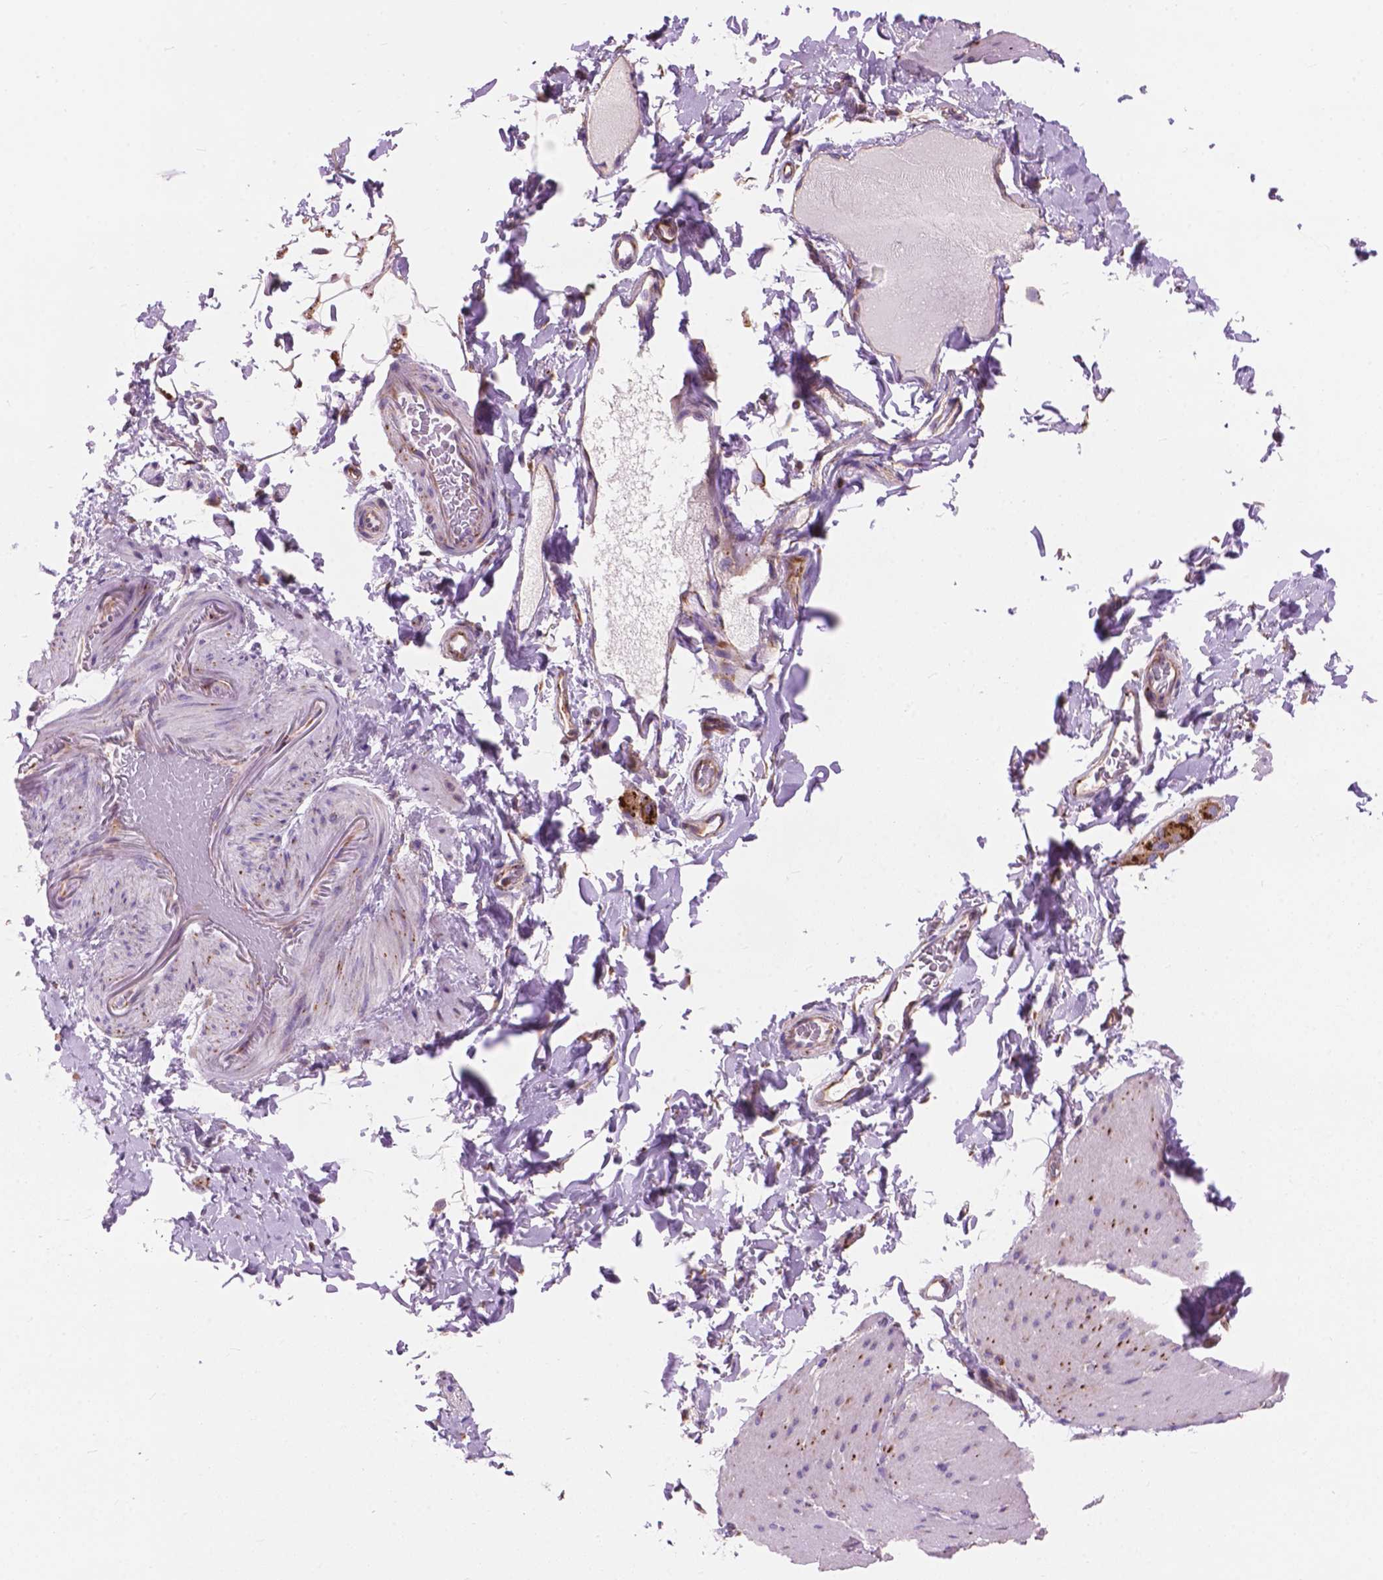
{"staining": {"intensity": "moderate", "quantity": "<25%", "location": "cytoplasmic/membranous"}, "tissue": "smooth muscle", "cell_type": "Smooth muscle cells", "image_type": "normal", "snomed": [{"axis": "morphology", "description": "Normal tissue, NOS"}, {"axis": "topography", "description": "Smooth muscle"}, {"axis": "topography", "description": "Colon"}], "caption": "Smooth muscle stained for a protein exhibits moderate cytoplasmic/membranous positivity in smooth muscle cells. (DAB = brown stain, brightfield microscopy at high magnification).", "gene": "RPL37A", "patient": {"sex": "male", "age": 73}}